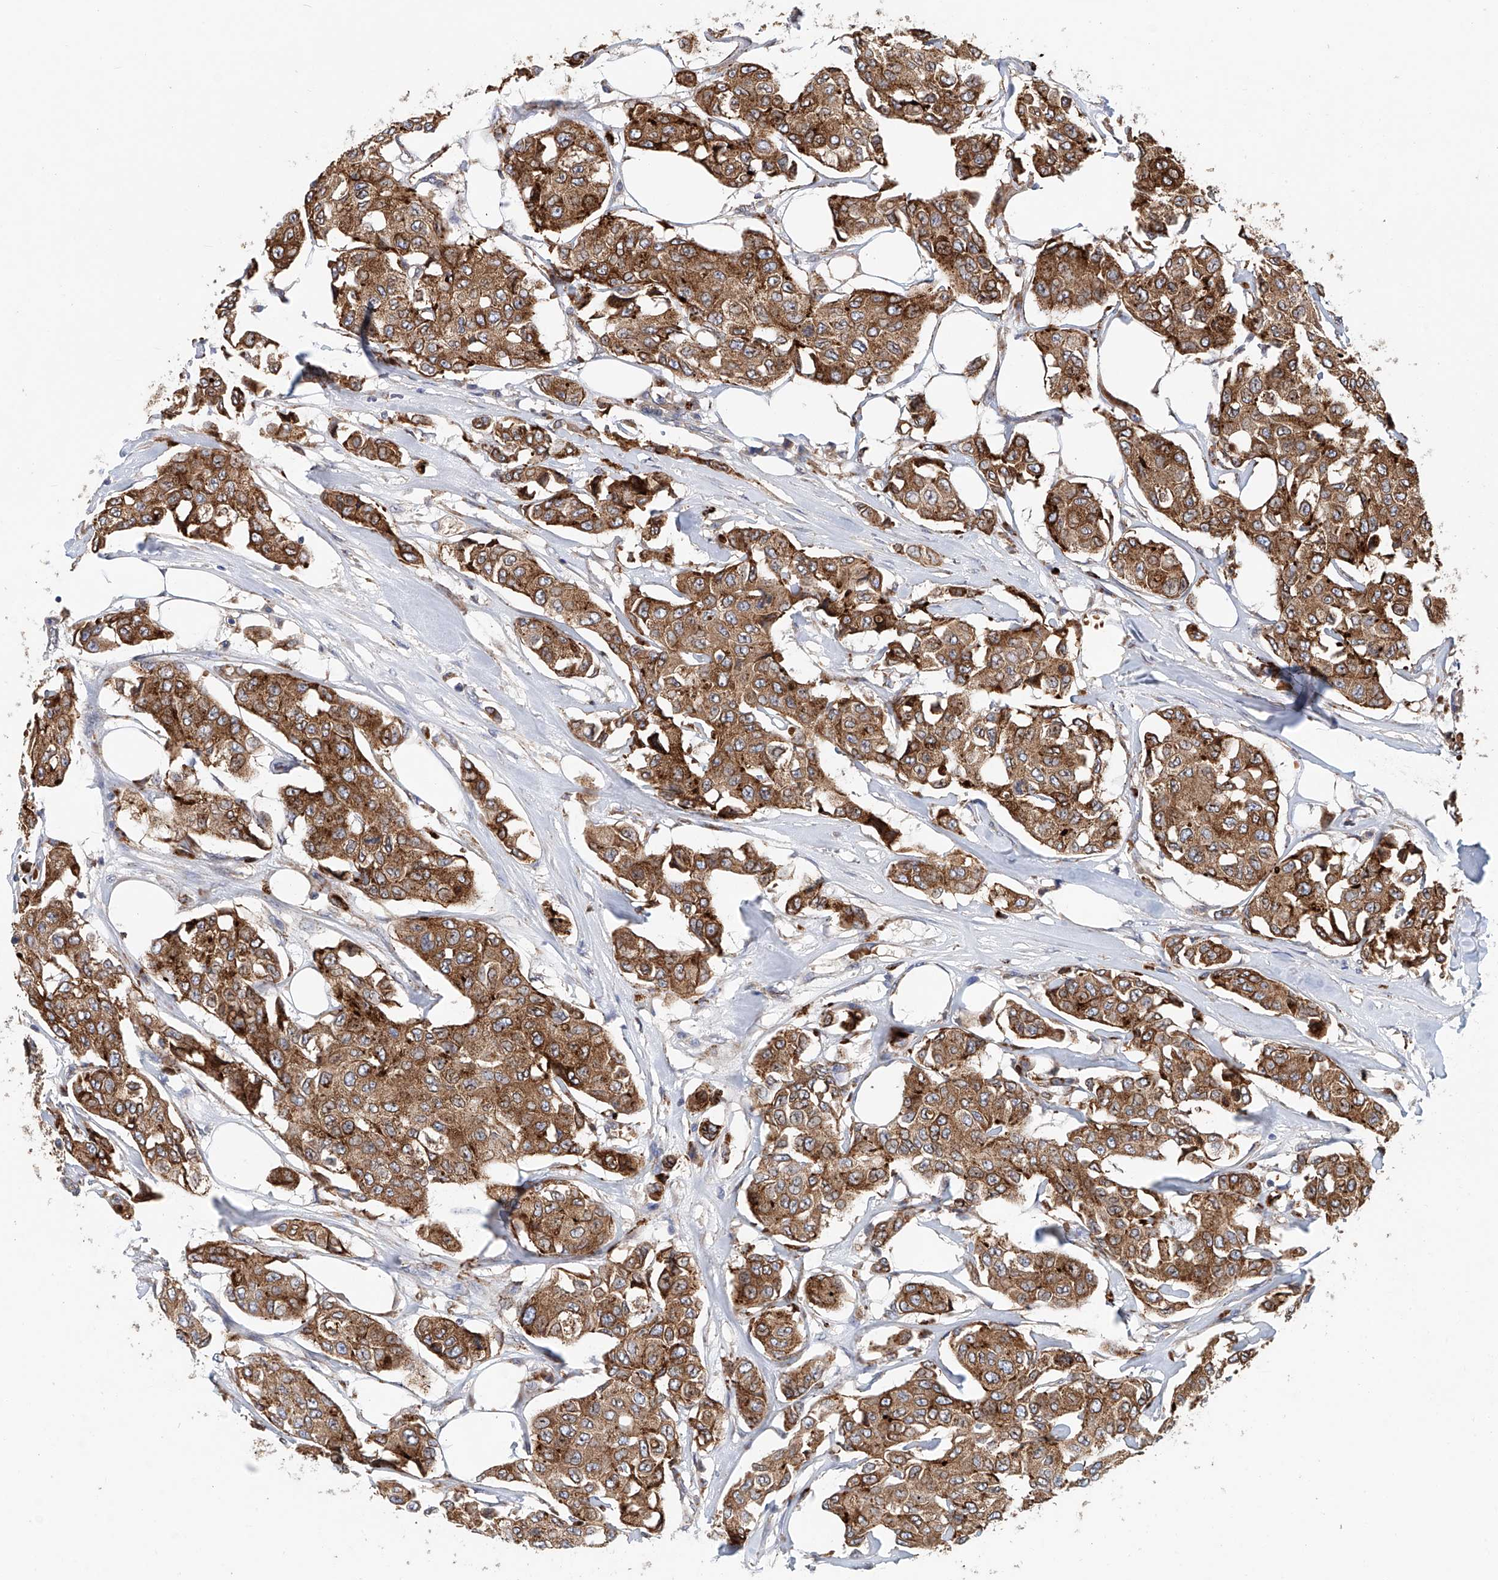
{"staining": {"intensity": "moderate", "quantity": ">75%", "location": "cytoplasmic/membranous"}, "tissue": "breast cancer", "cell_type": "Tumor cells", "image_type": "cancer", "snomed": [{"axis": "morphology", "description": "Duct carcinoma"}, {"axis": "topography", "description": "Breast"}], "caption": "IHC image of human breast cancer (invasive ductal carcinoma) stained for a protein (brown), which exhibits medium levels of moderate cytoplasmic/membranous staining in approximately >75% of tumor cells.", "gene": "HGSNAT", "patient": {"sex": "female", "age": 80}}